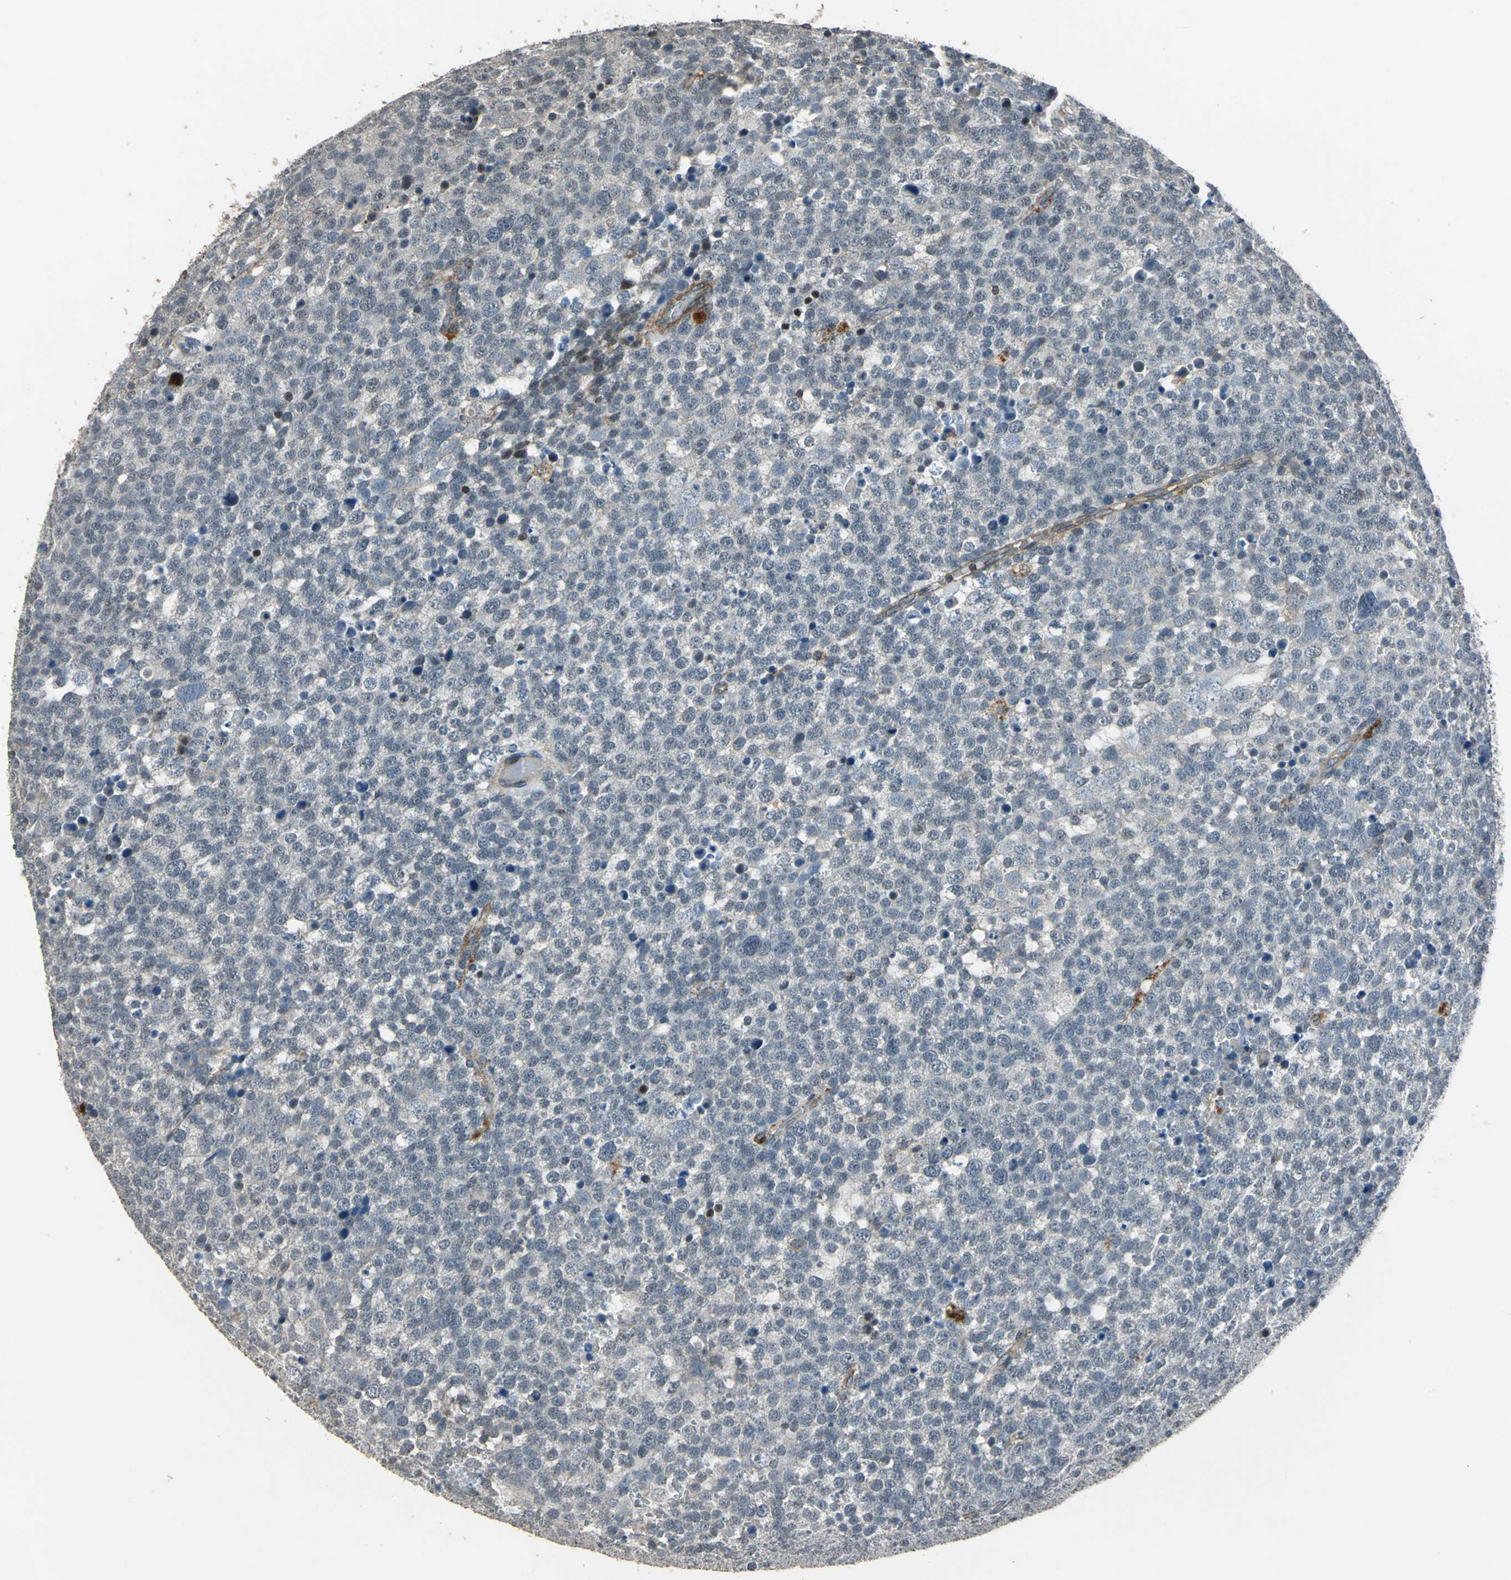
{"staining": {"intensity": "negative", "quantity": "none", "location": "none"}, "tissue": "testis cancer", "cell_type": "Tumor cells", "image_type": "cancer", "snomed": [{"axis": "morphology", "description": "Seminoma, NOS"}, {"axis": "topography", "description": "Testis"}], "caption": "Immunohistochemical staining of human testis seminoma exhibits no significant positivity in tumor cells. (DAB (3,3'-diaminobenzidine) immunohistochemistry visualized using brightfield microscopy, high magnification).", "gene": "DNAJB4", "patient": {"sex": "male", "age": 71}}